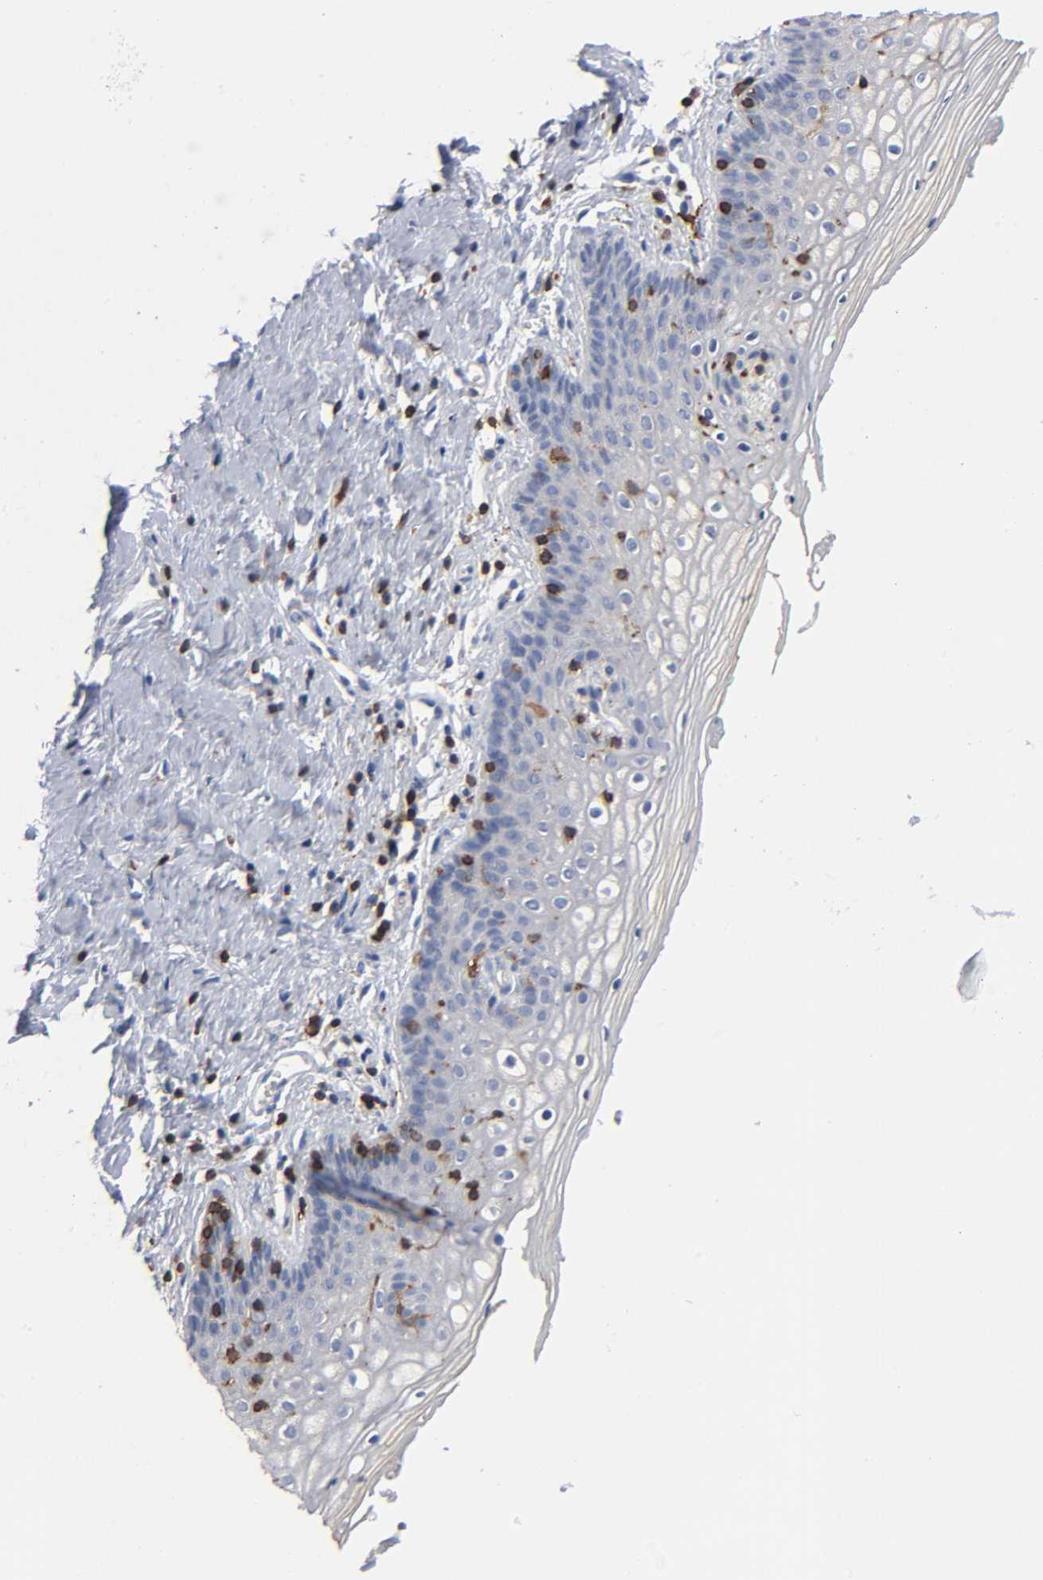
{"staining": {"intensity": "moderate", "quantity": "<25%", "location": "cytoplasmic/membranous"}, "tissue": "vagina", "cell_type": "Squamous epithelial cells", "image_type": "normal", "snomed": [{"axis": "morphology", "description": "Normal tissue, NOS"}, {"axis": "topography", "description": "Vagina"}], "caption": "Immunohistochemistry of normal human vagina exhibits low levels of moderate cytoplasmic/membranous staining in about <25% of squamous epithelial cells. (Brightfield microscopy of DAB IHC at high magnification).", "gene": "CAPN10", "patient": {"sex": "female", "age": 46}}